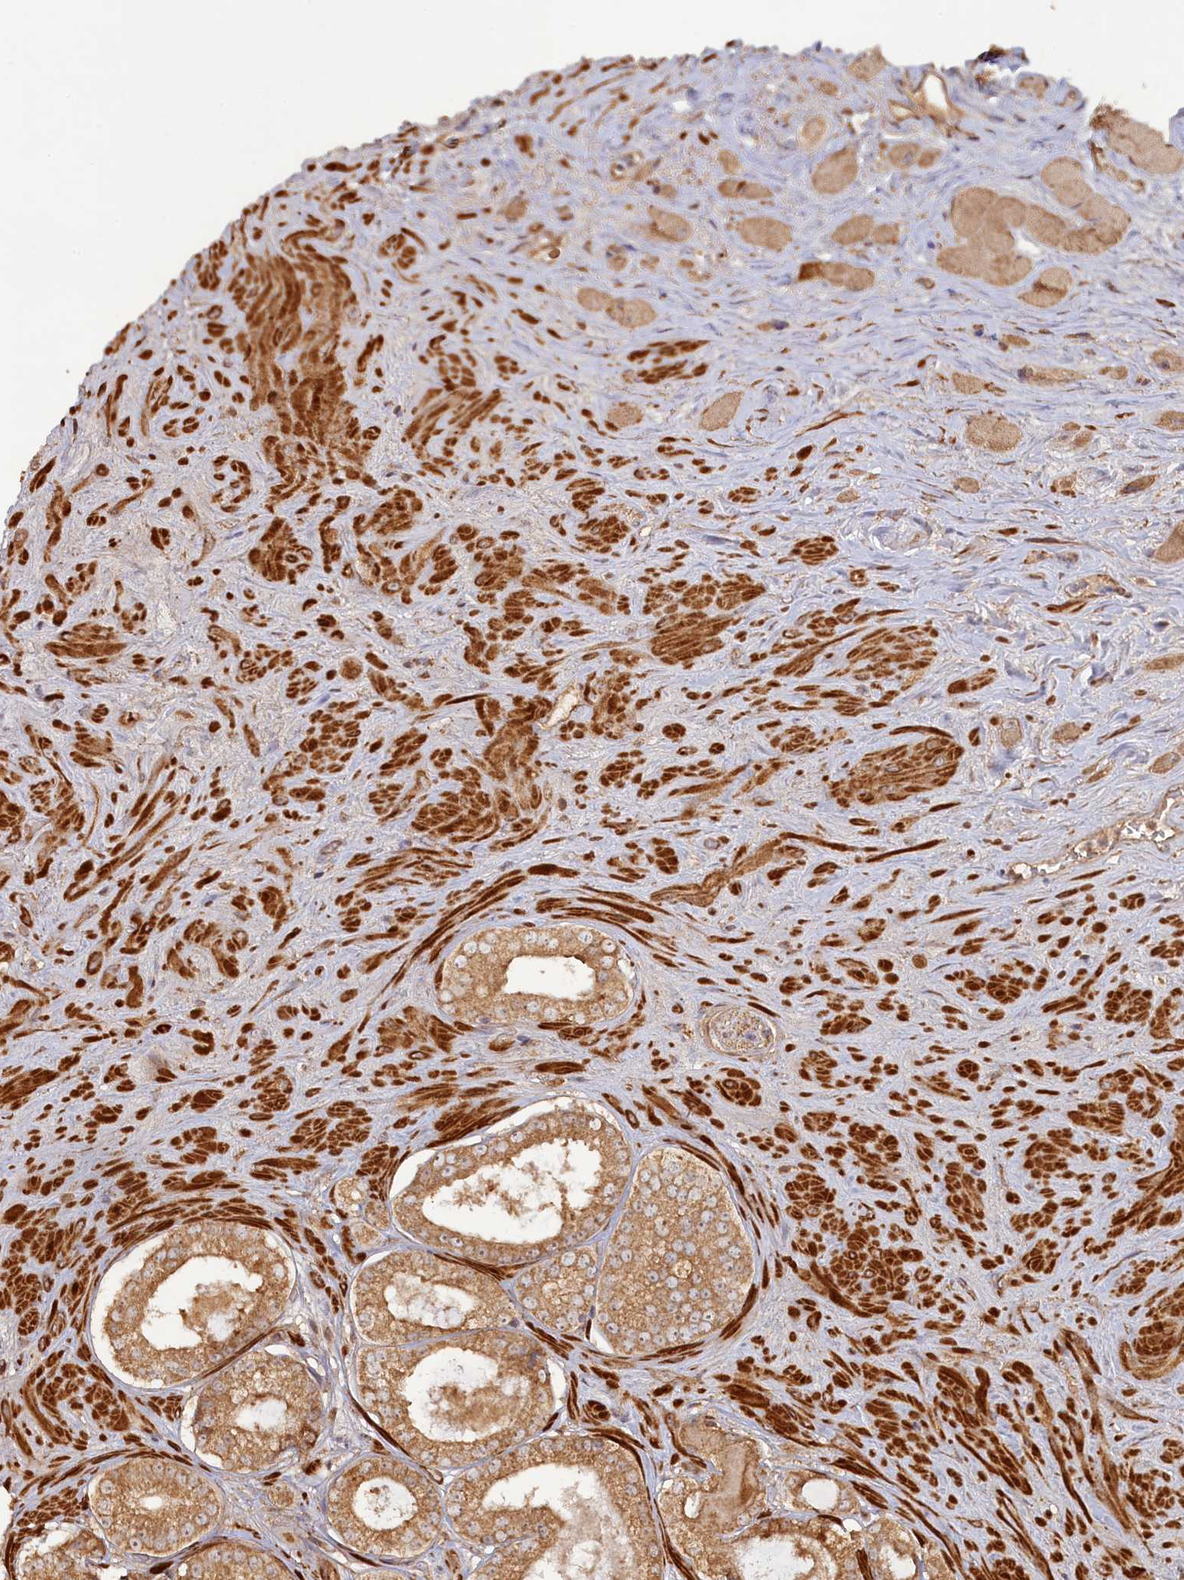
{"staining": {"intensity": "moderate", "quantity": ">75%", "location": "cytoplasmic/membranous"}, "tissue": "prostate cancer", "cell_type": "Tumor cells", "image_type": "cancer", "snomed": [{"axis": "morphology", "description": "Adenocarcinoma, High grade"}, {"axis": "topography", "description": "Prostate"}], "caption": "Prostate cancer stained with DAB immunohistochemistry (IHC) shows medium levels of moderate cytoplasmic/membranous expression in approximately >75% of tumor cells.", "gene": "LAYN", "patient": {"sex": "male", "age": 65}}